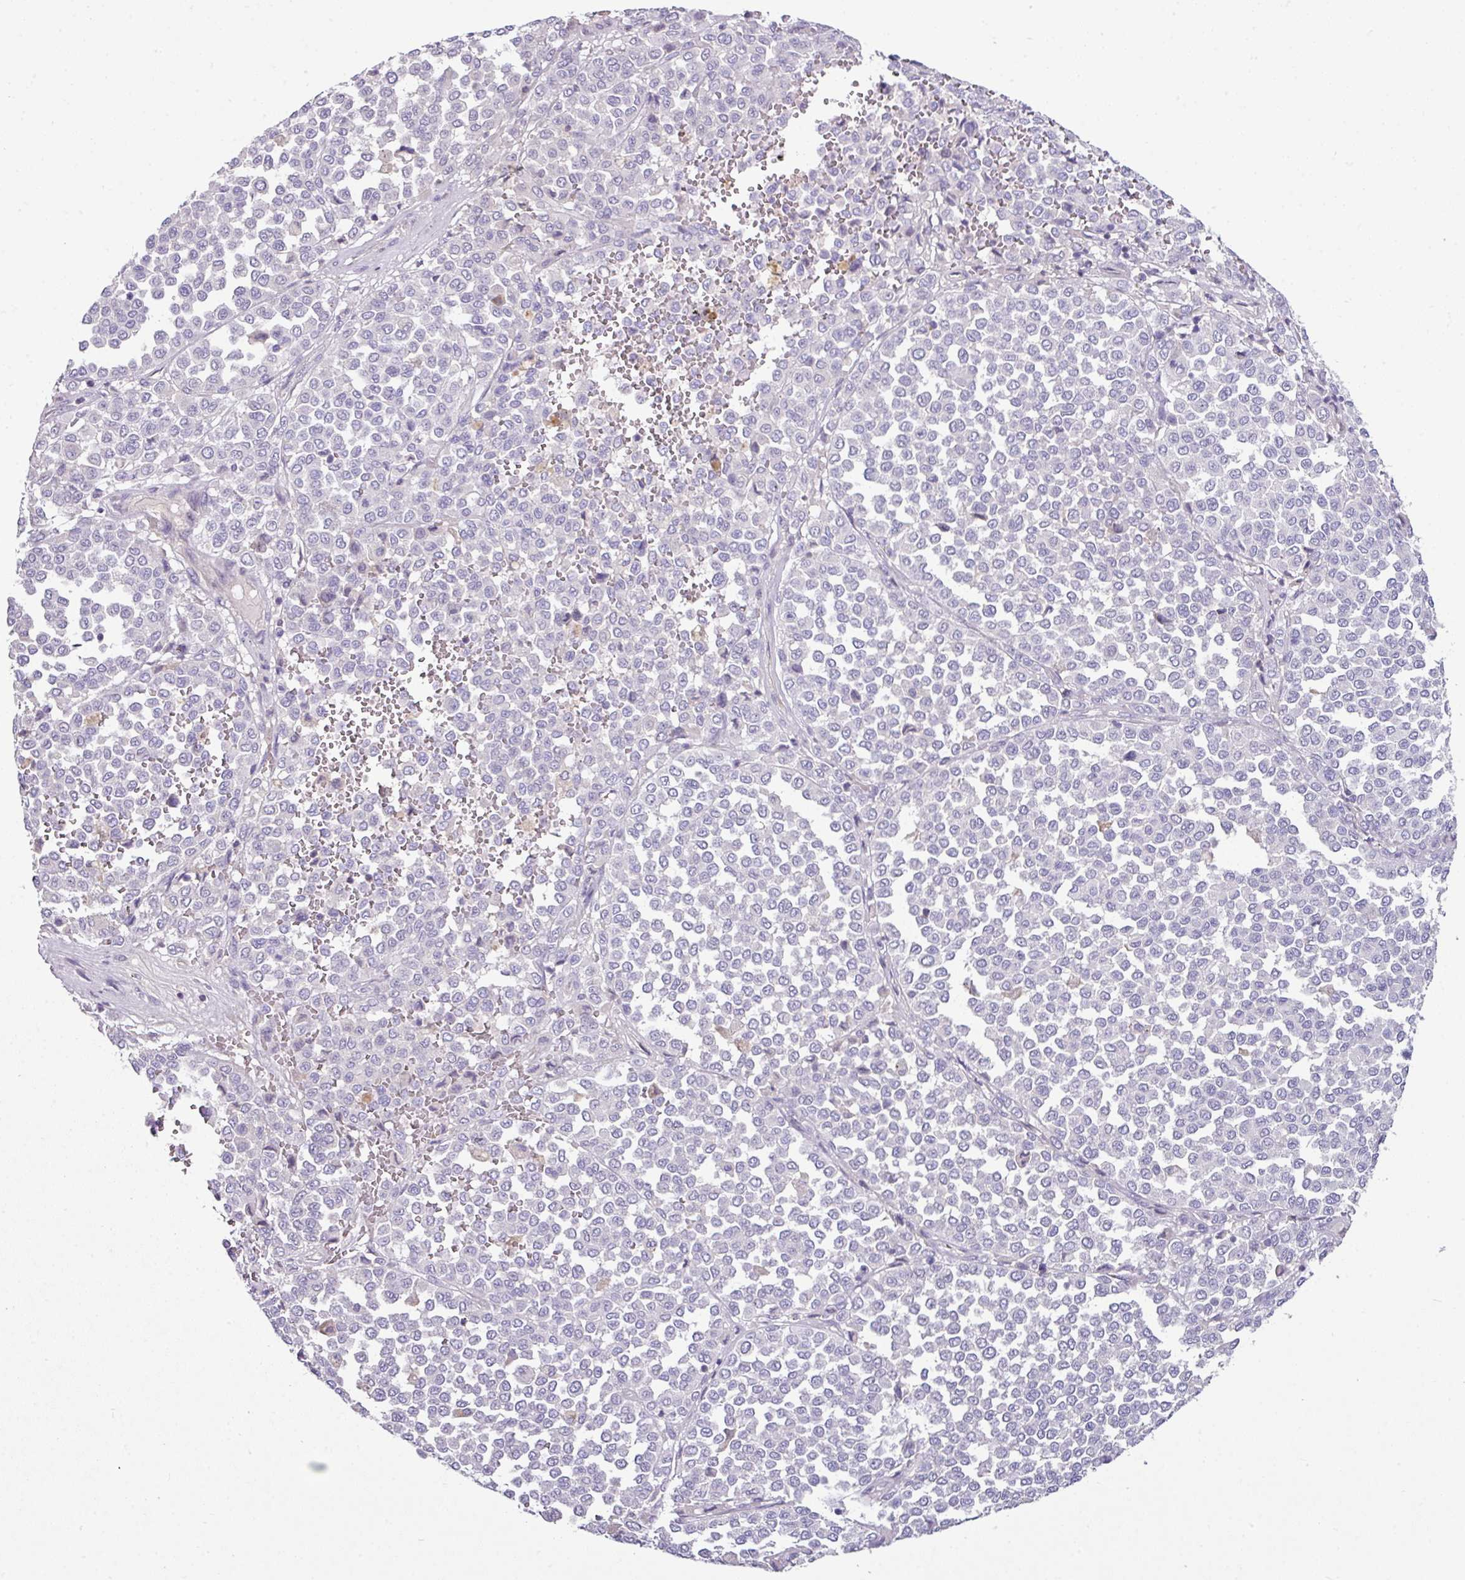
{"staining": {"intensity": "negative", "quantity": "none", "location": "none"}, "tissue": "melanoma", "cell_type": "Tumor cells", "image_type": "cancer", "snomed": [{"axis": "morphology", "description": "Malignant melanoma, Metastatic site"}, {"axis": "topography", "description": "Pancreas"}], "caption": "Photomicrograph shows no protein positivity in tumor cells of malignant melanoma (metastatic site) tissue.", "gene": "SLAMF6", "patient": {"sex": "female", "age": 30}}